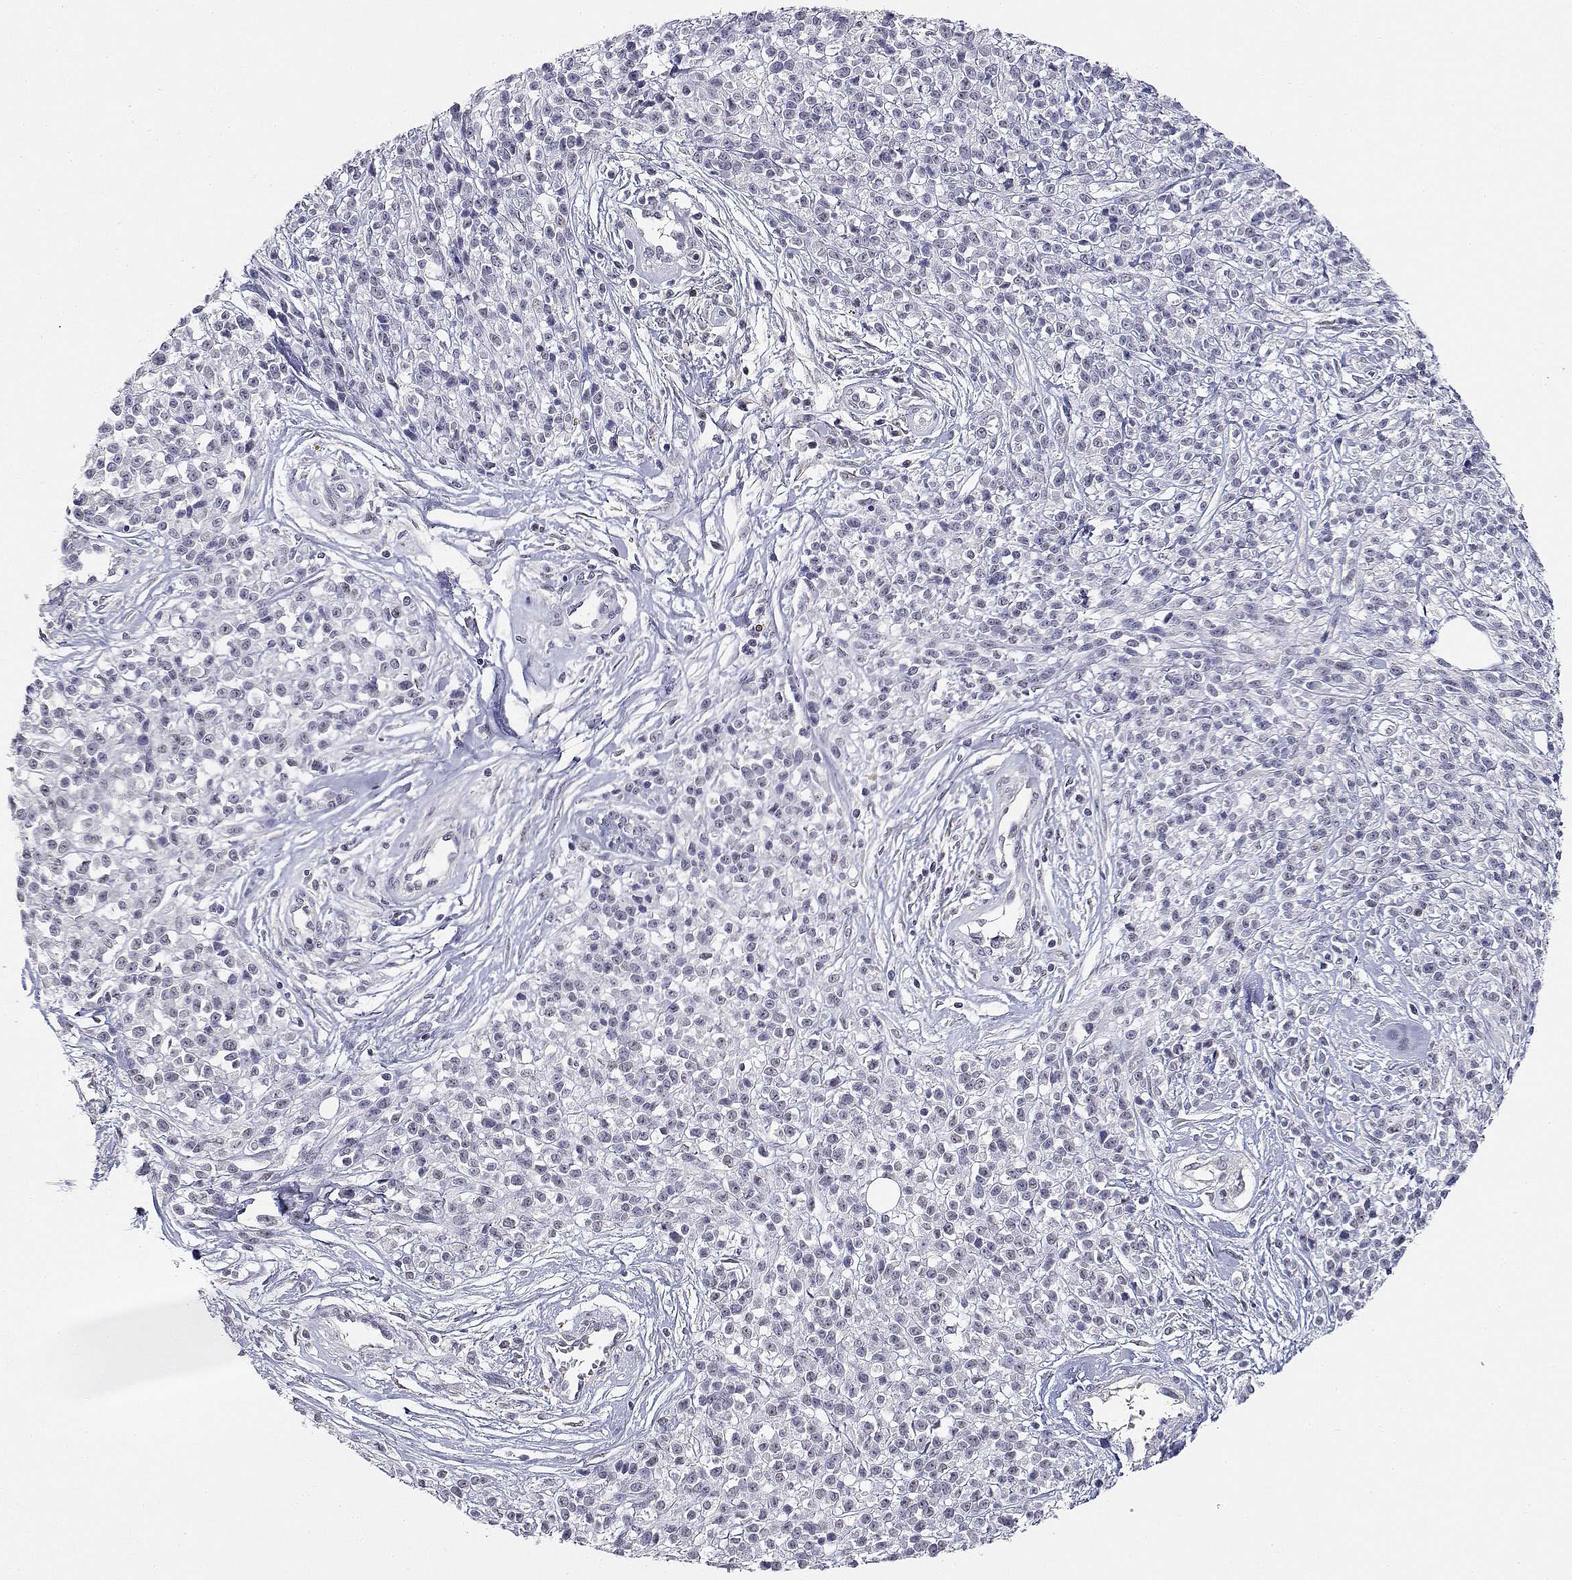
{"staining": {"intensity": "negative", "quantity": "none", "location": "none"}, "tissue": "melanoma", "cell_type": "Tumor cells", "image_type": "cancer", "snomed": [{"axis": "morphology", "description": "Malignant melanoma, NOS"}, {"axis": "topography", "description": "Skin"}, {"axis": "topography", "description": "Skin of trunk"}], "caption": "Tumor cells are negative for brown protein staining in melanoma.", "gene": "ADA", "patient": {"sex": "male", "age": 74}}